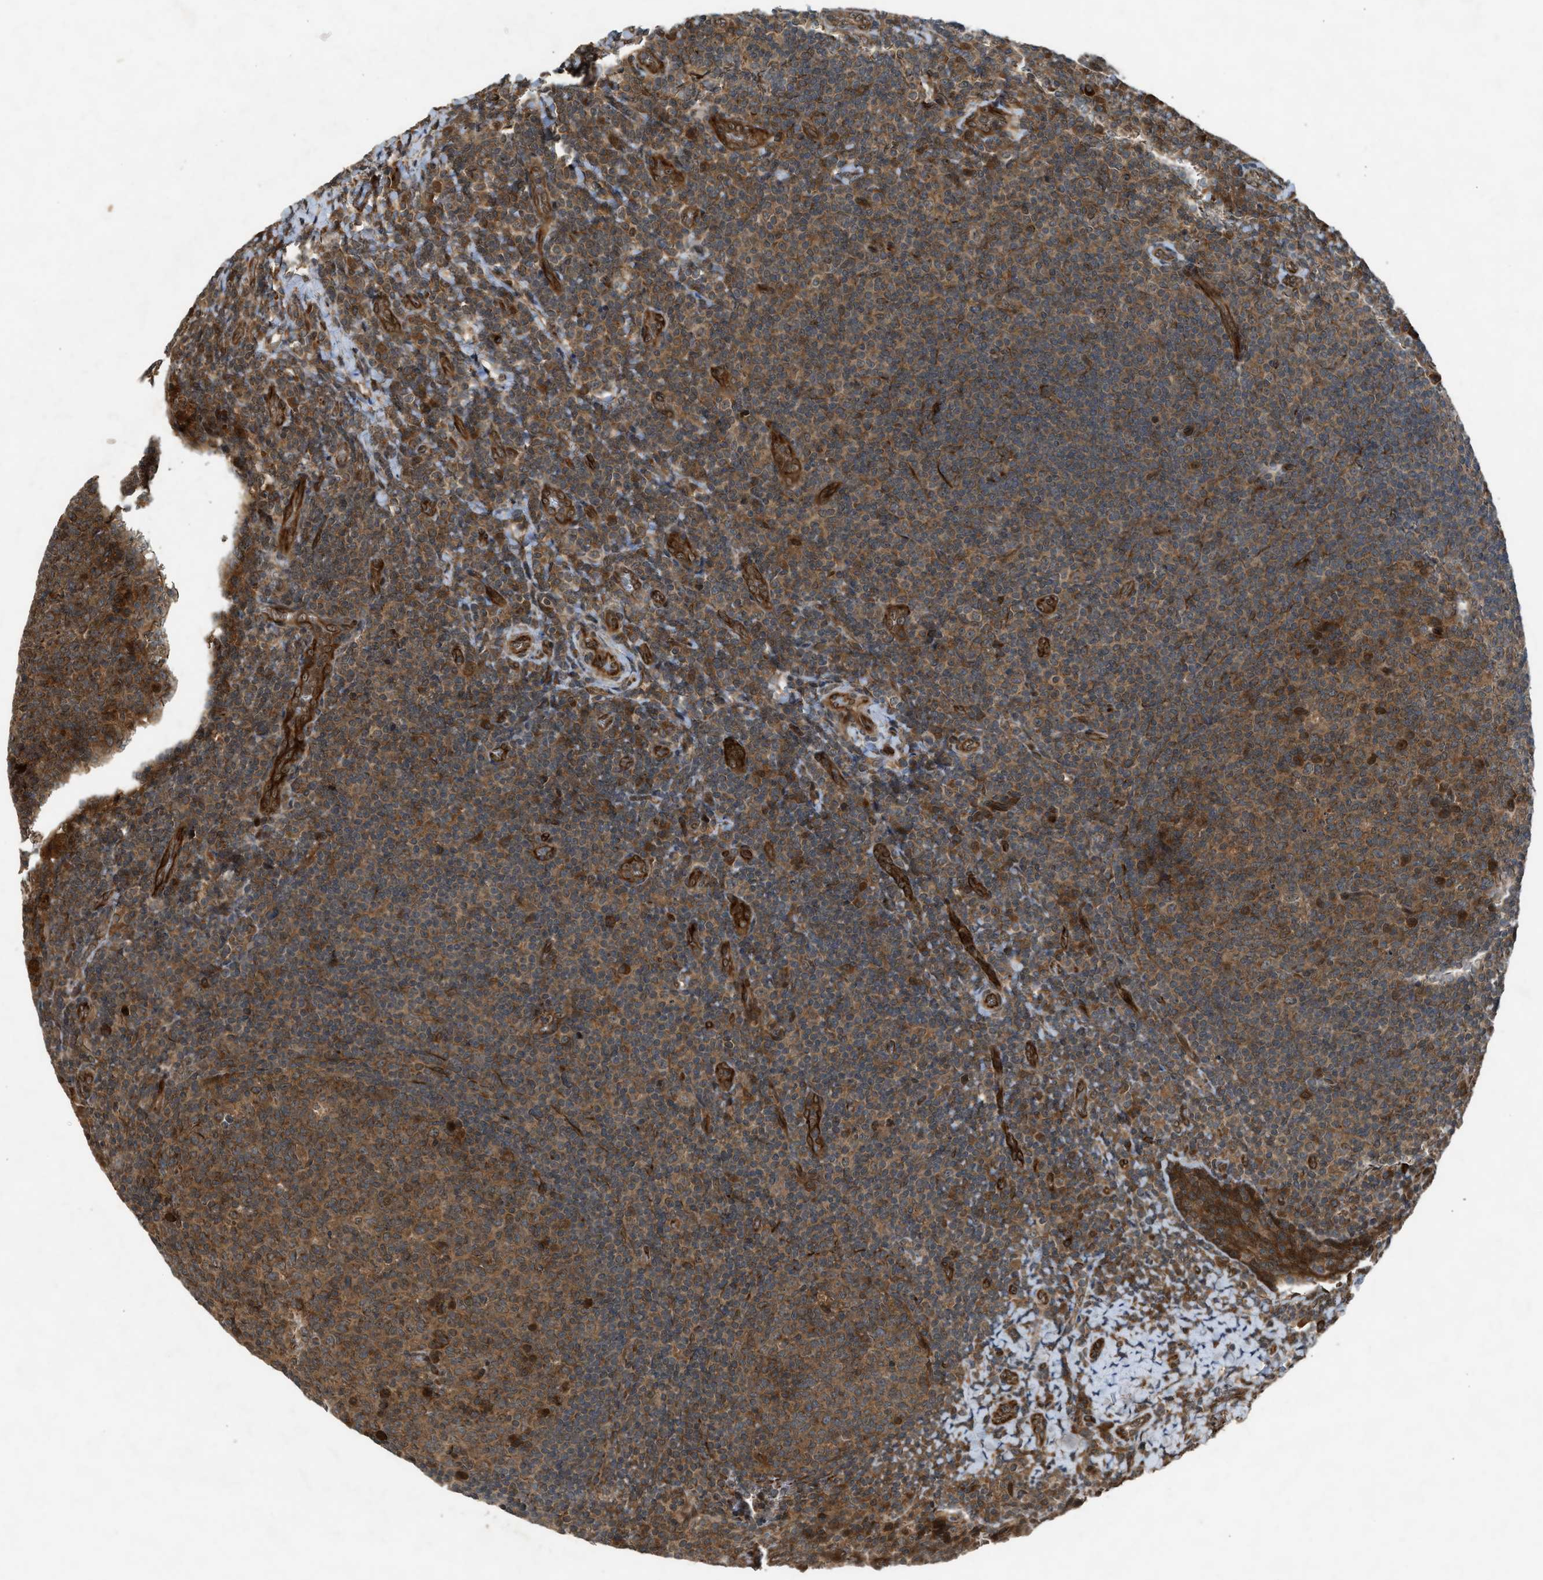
{"staining": {"intensity": "moderate", "quantity": ">75%", "location": "cytoplasmic/membranous"}, "tissue": "tonsil", "cell_type": "Germinal center cells", "image_type": "normal", "snomed": [{"axis": "morphology", "description": "Normal tissue, NOS"}, {"axis": "topography", "description": "Tonsil"}], "caption": "This micrograph displays immunohistochemistry (IHC) staining of unremarkable tonsil, with medium moderate cytoplasmic/membranous positivity in about >75% of germinal center cells.", "gene": "TXNL1", "patient": {"sex": "male", "age": 17}}